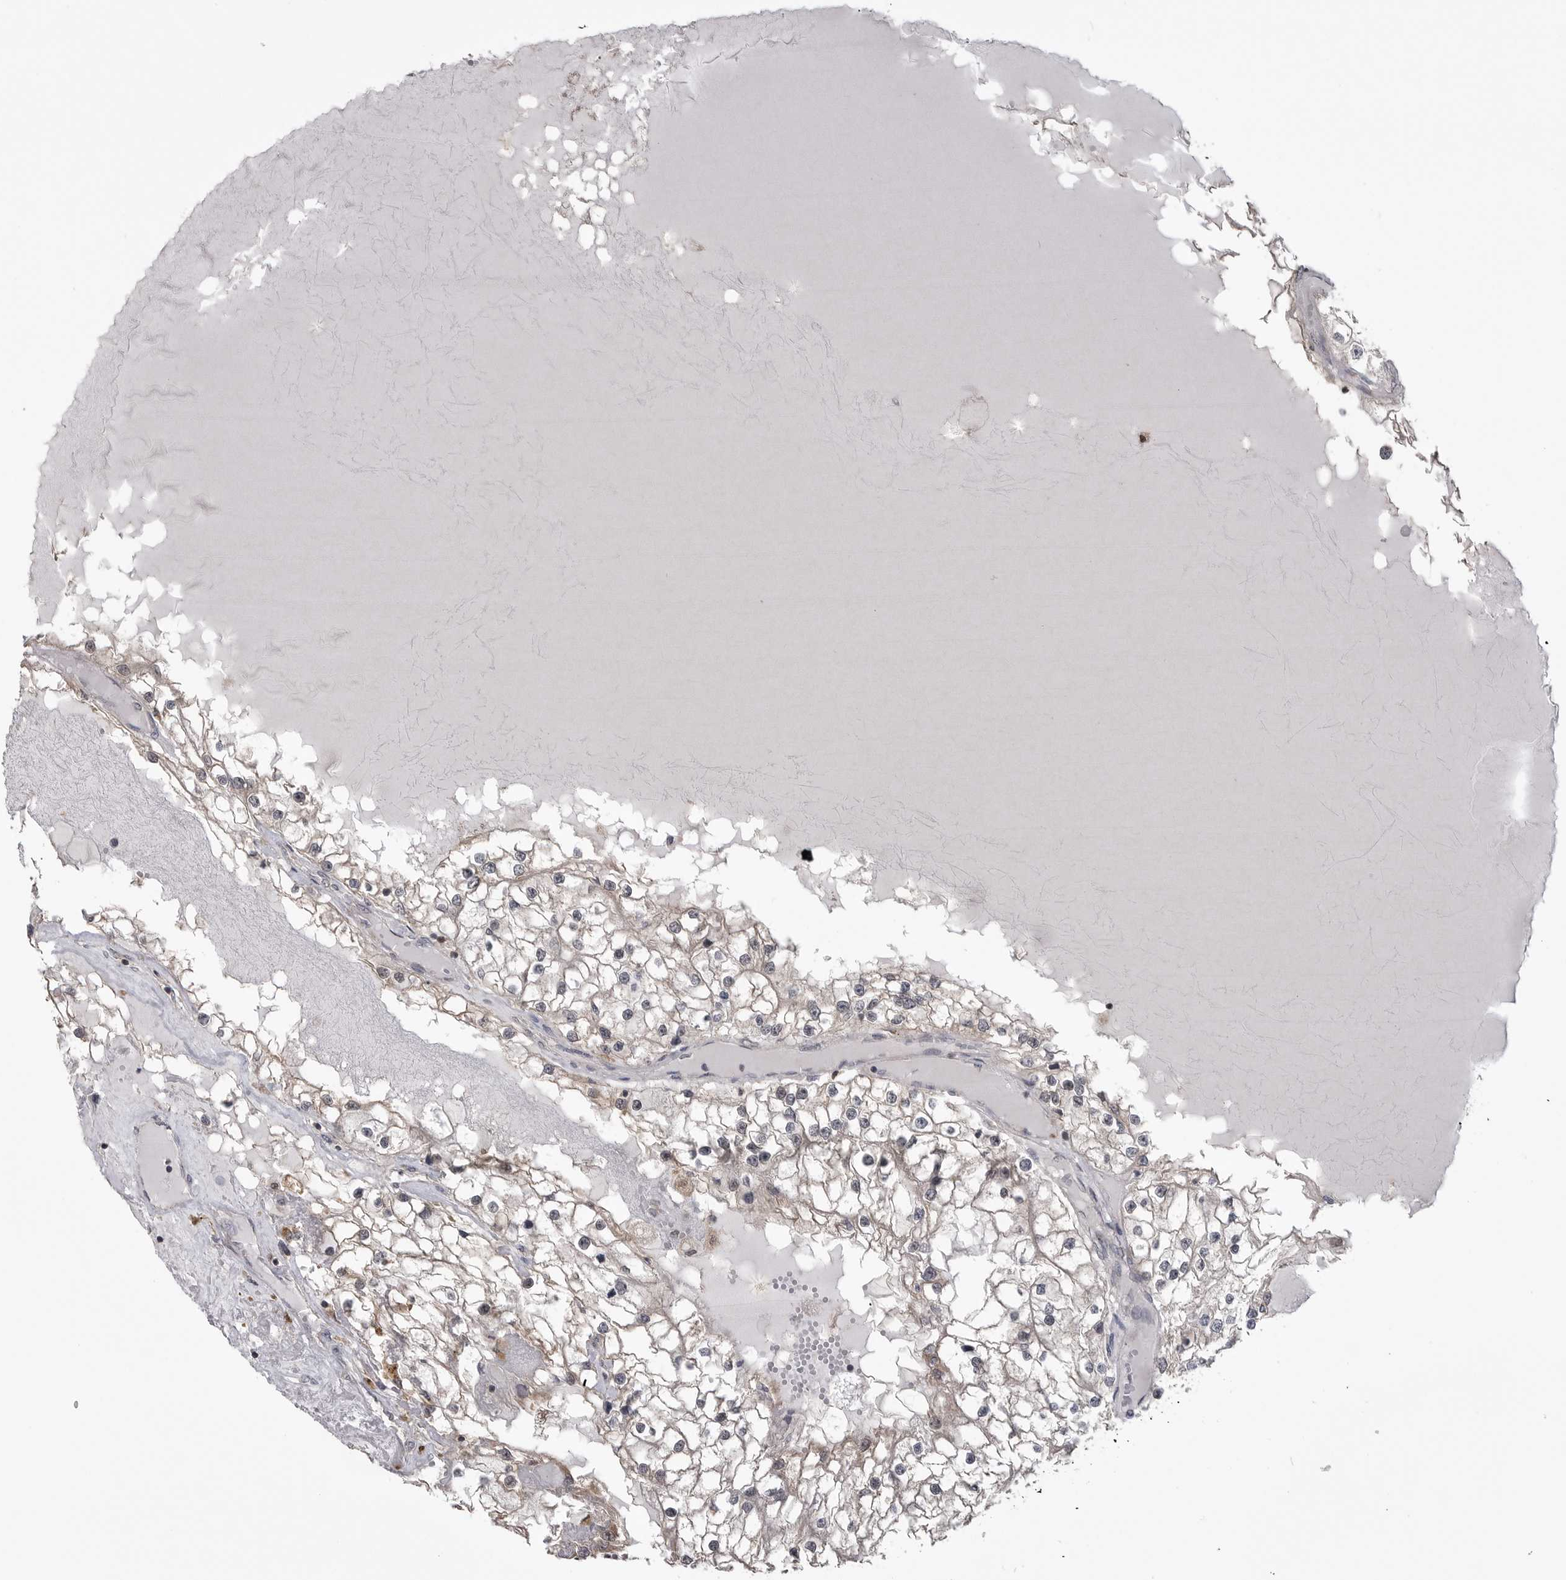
{"staining": {"intensity": "negative", "quantity": "none", "location": "none"}, "tissue": "renal cancer", "cell_type": "Tumor cells", "image_type": "cancer", "snomed": [{"axis": "morphology", "description": "Adenocarcinoma, NOS"}, {"axis": "topography", "description": "Kidney"}], "caption": "This histopathology image is of renal cancer stained with IHC to label a protein in brown with the nuclei are counter-stained blue. There is no positivity in tumor cells. (DAB immunohistochemistry (IHC), high magnification).", "gene": "MAPK13", "patient": {"sex": "male", "age": 68}}